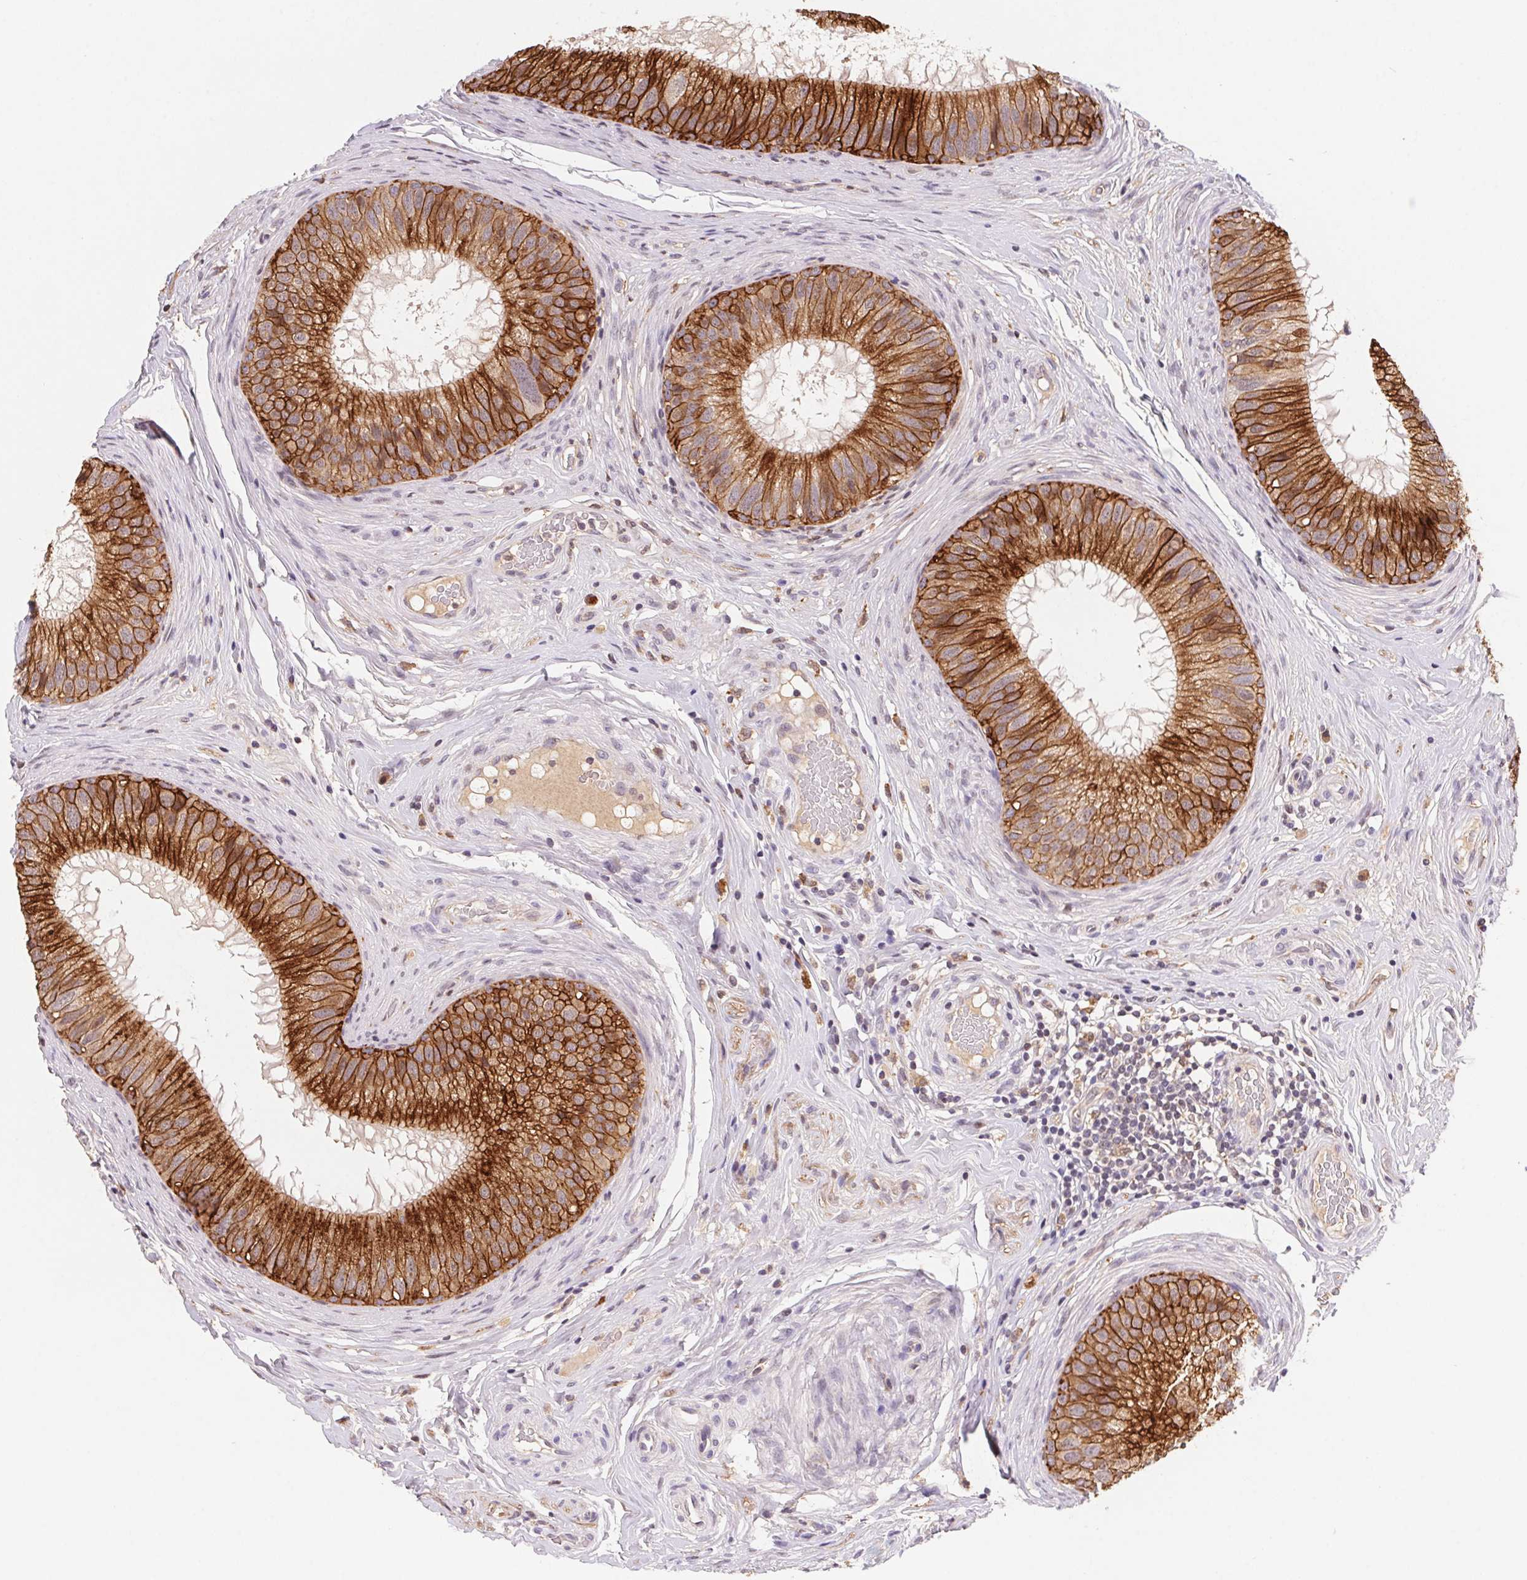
{"staining": {"intensity": "moderate", "quantity": ">75%", "location": "cytoplasmic/membranous"}, "tissue": "epididymis", "cell_type": "Glandular cells", "image_type": "normal", "snomed": [{"axis": "morphology", "description": "Normal tissue, NOS"}, {"axis": "topography", "description": "Epididymis"}], "caption": "The histopathology image displays staining of normal epididymis, revealing moderate cytoplasmic/membranous protein positivity (brown color) within glandular cells. (Stains: DAB in brown, nuclei in blue, Microscopy: brightfield microscopy at high magnification).", "gene": "SLC52A2", "patient": {"sex": "male", "age": 34}}